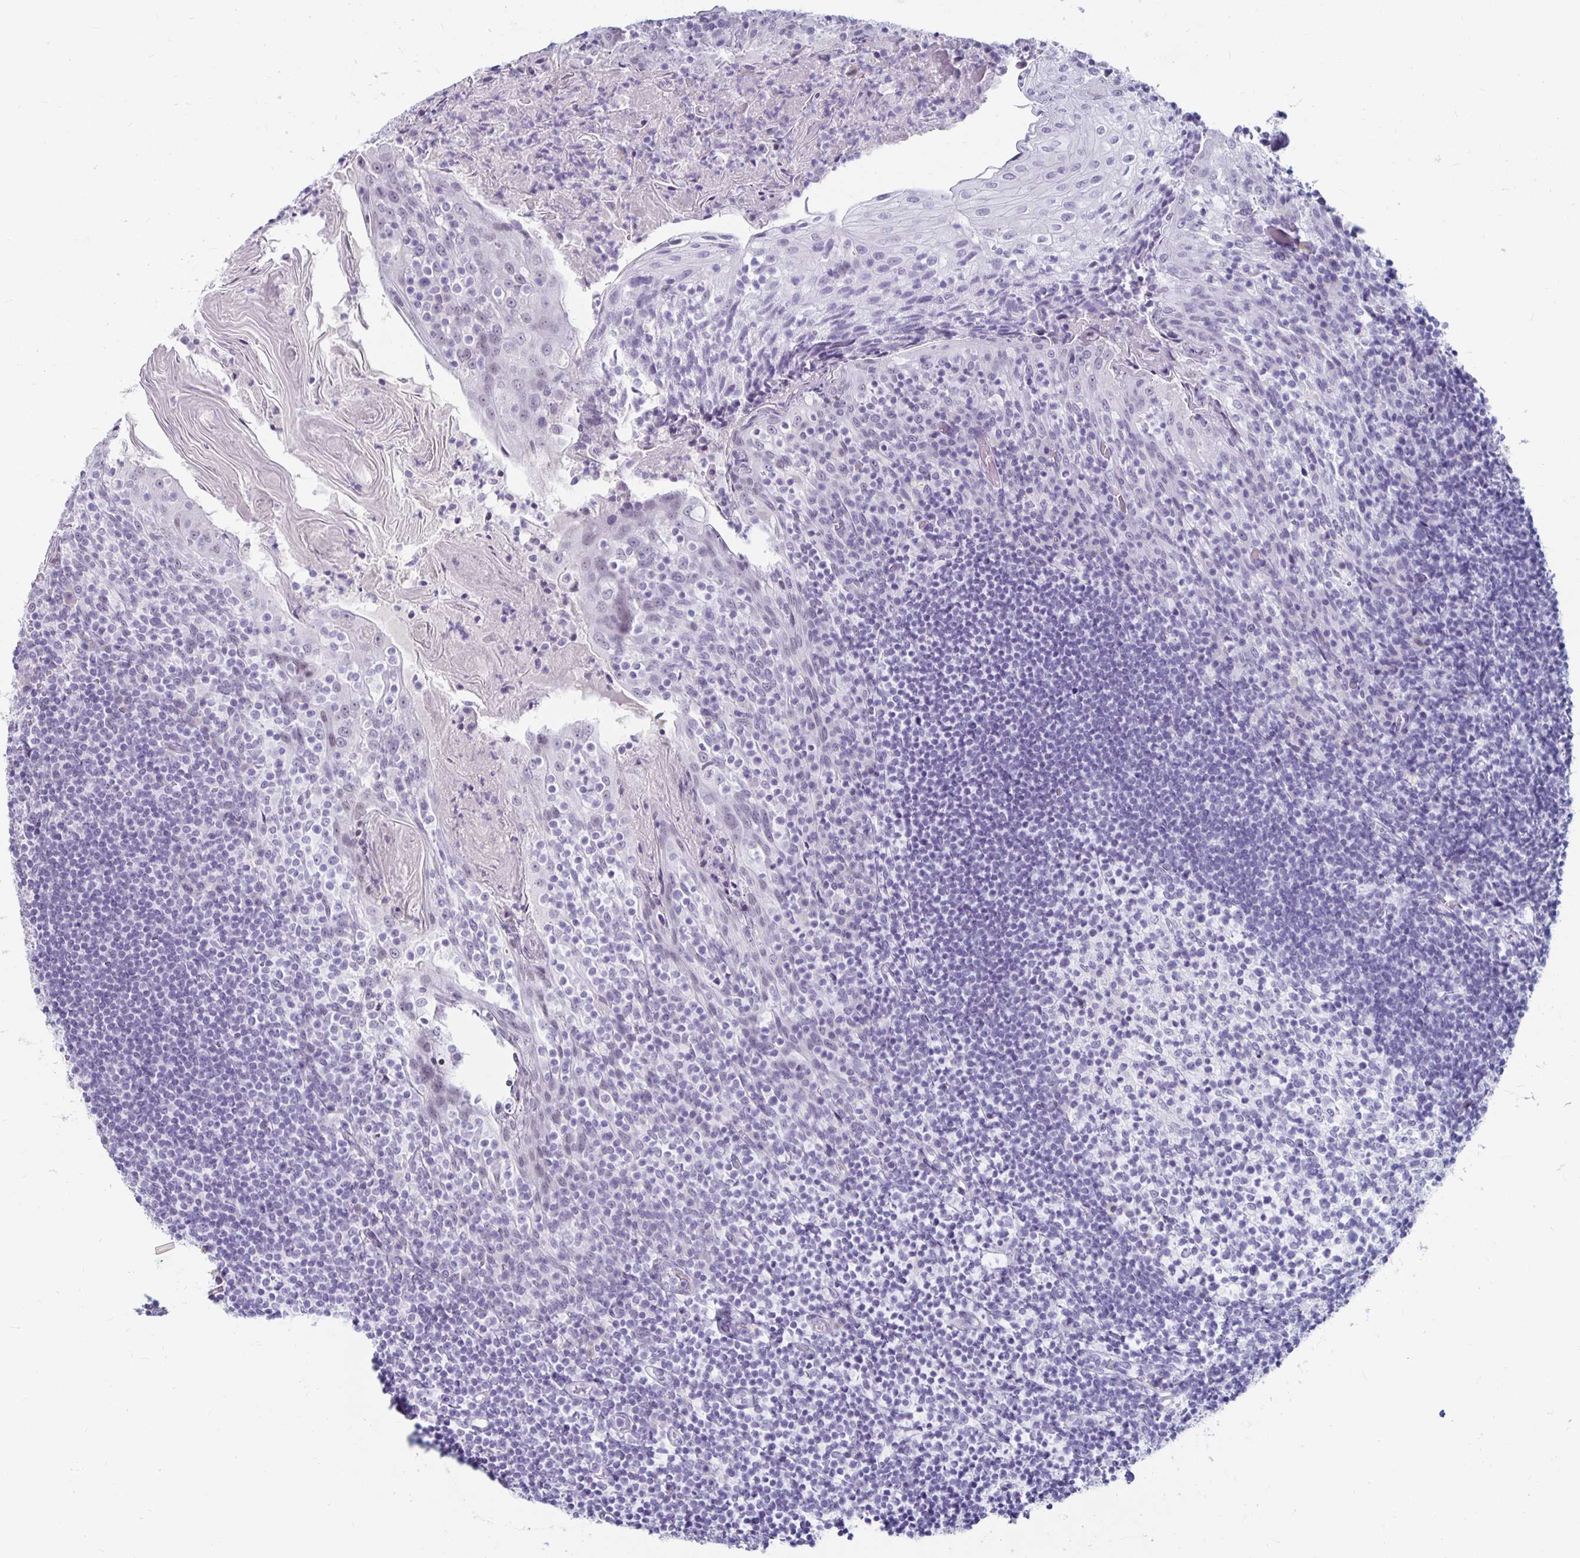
{"staining": {"intensity": "negative", "quantity": "none", "location": "none"}, "tissue": "tonsil", "cell_type": "Germinal center cells", "image_type": "normal", "snomed": [{"axis": "morphology", "description": "Normal tissue, NOS"}, {"axis": "topography", "description": "Tonsil"}], "caption": "A micrograph of human tonsil is negative for staining in germinal center cells. (IHC, brightfield microscopy, high magnification).", "gene": "KCNQ2", "patient": {"sex": "female", "age": 10}}